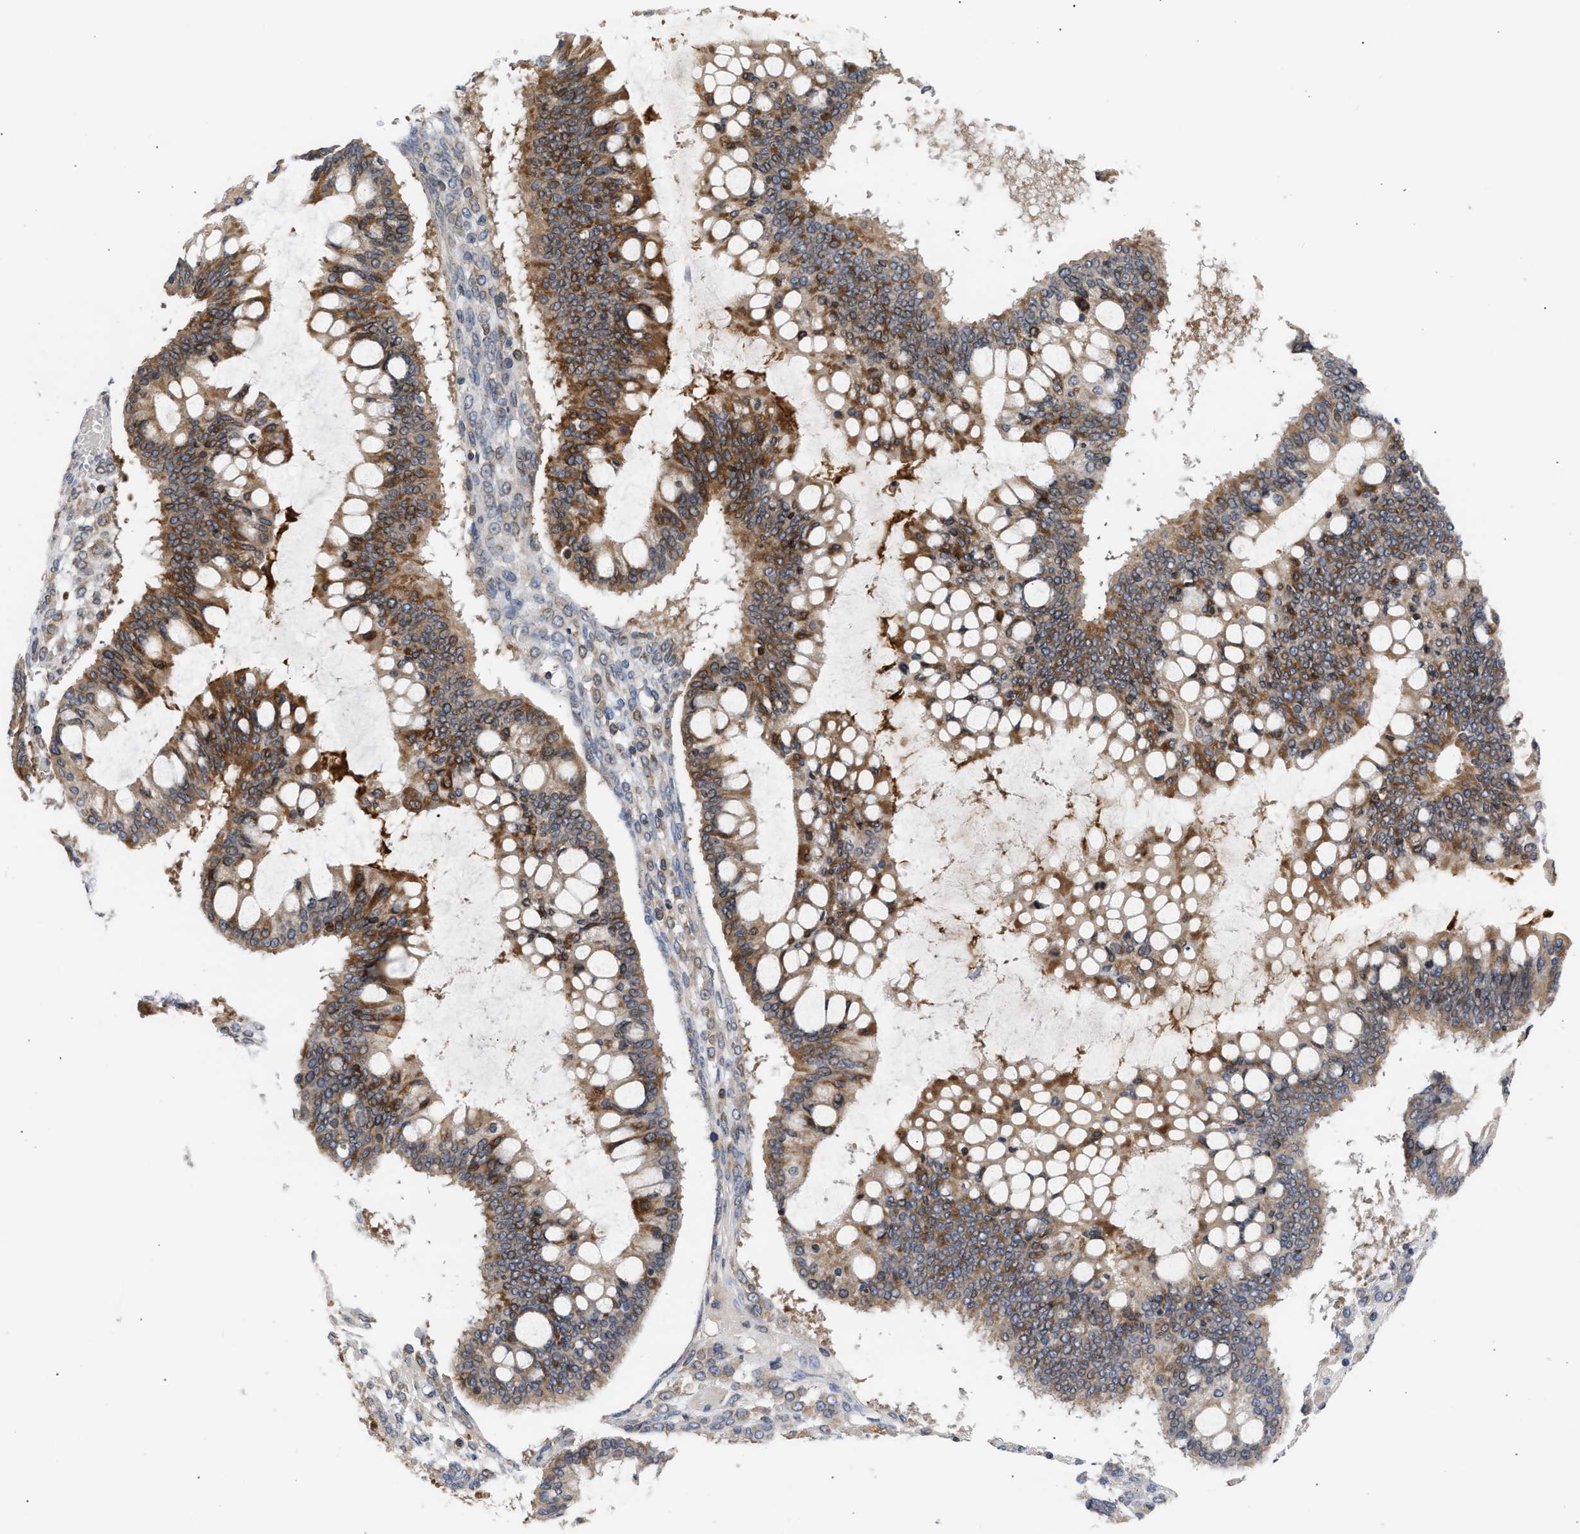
{"staining": {"intensity": "moderate", "quantity": ">75%", "location": "cytoplasmic/membranous"}, "tissue": "ovarian cancer", "cell_type": "Tumor cells", "image_type": "cancer", "snomed": [{"axis": "morphology", "description": "Cystadenocarcinoma, mucinous, NOS"}, {"axis": "topography", "description": "Ovary"}], "caption": "Immunohistochemical staining of ovarian mucinous cystadenocarcinoma shows medium levels of moderate cytoplasmic/membranous protein staining in approximately >75% of tumor cells. The staining was performed using DAB (3,3'-diaminobenzidine) to visualize the protein expression in brown, while the nuclei were stained in blue with hematoxylin (Magnification: 20x).", "gene": "NUP62", "patient": {"sex": "female", "age": 73}}